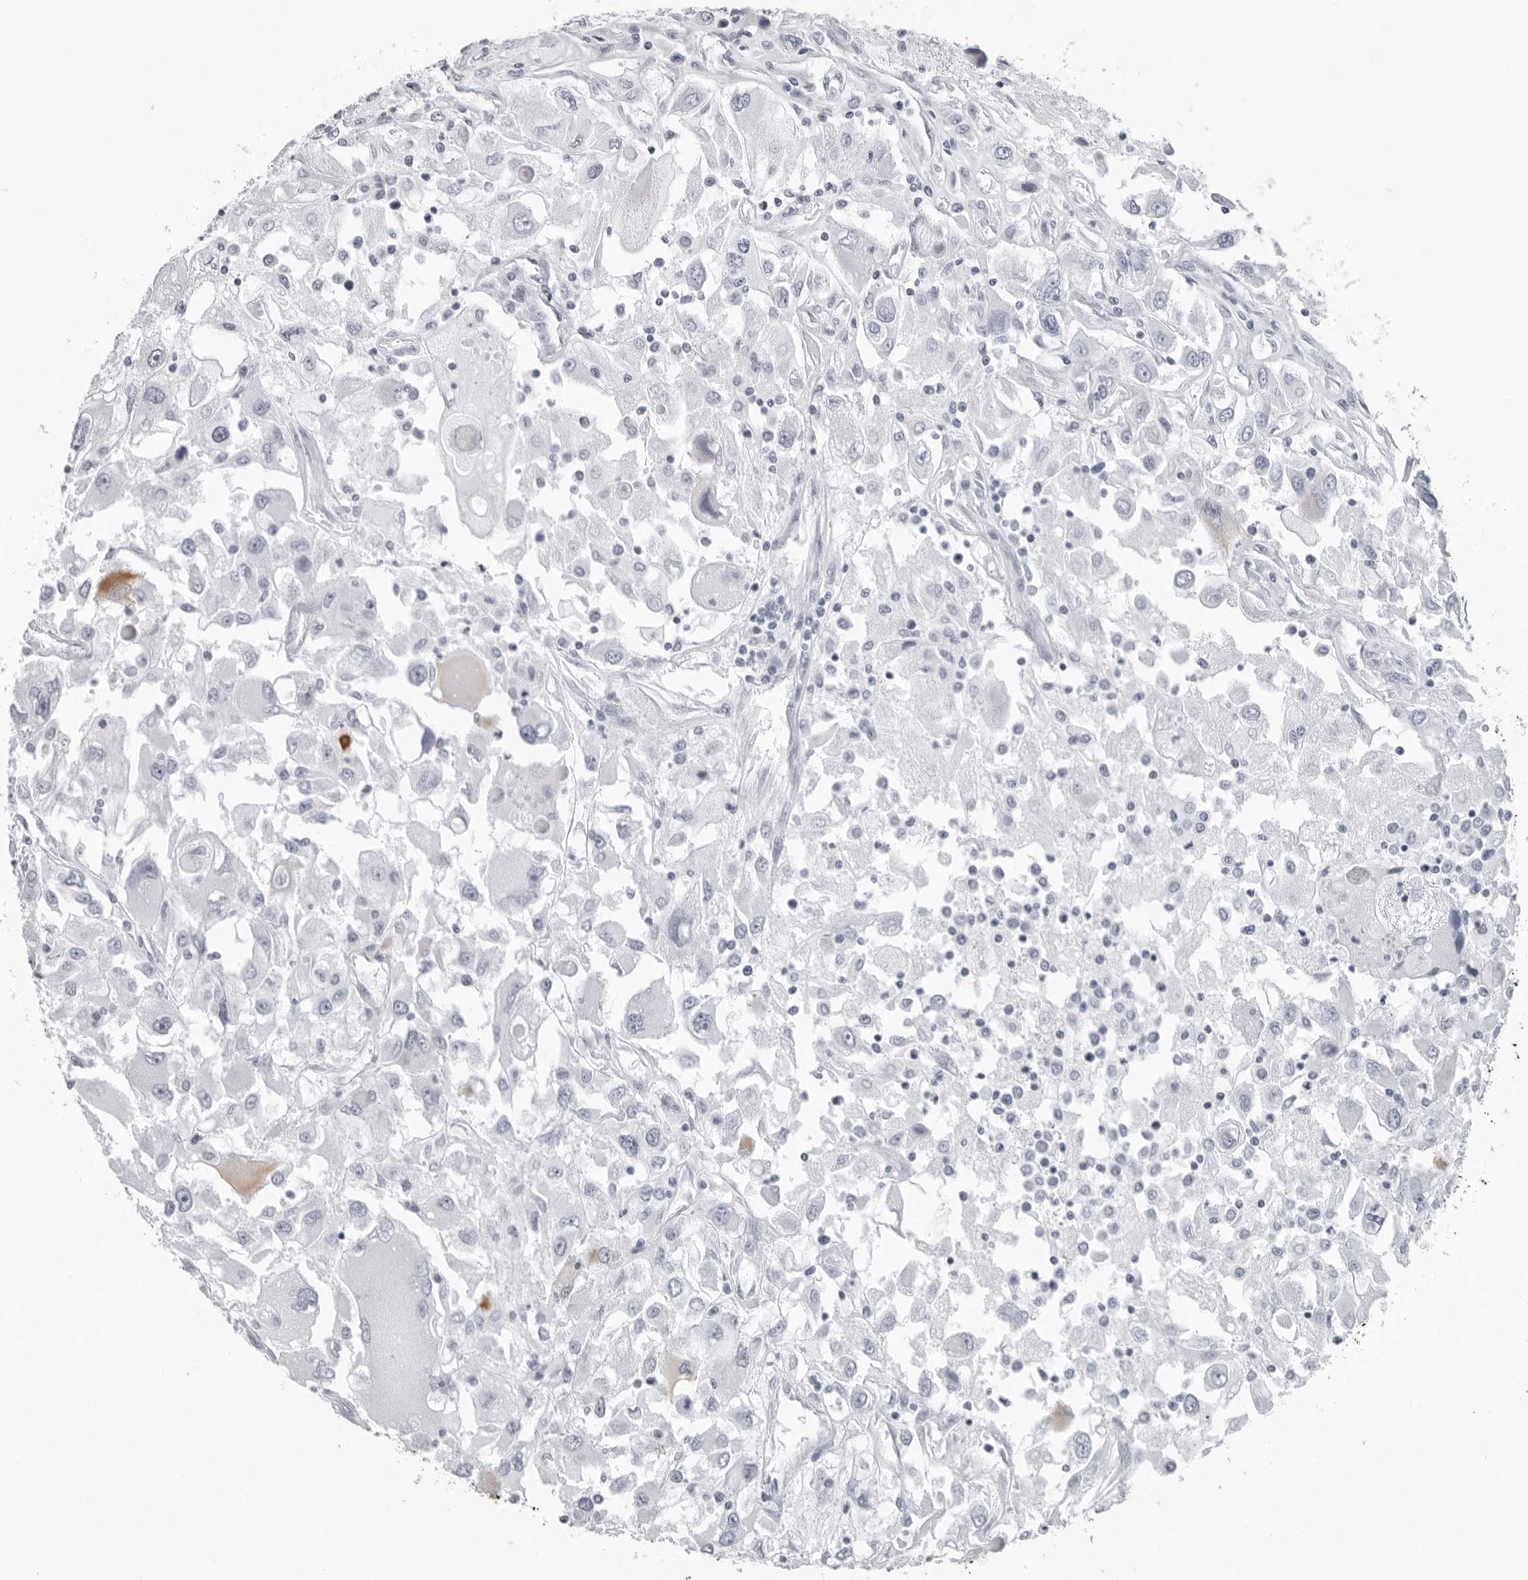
{"staining": {"intensity": "negative", "quantity": "none", "location": "none"}, "tissue": "renal cancer", "cell_type": "Tumor cells", "image_type": "cancer", "snomed": [{"axis": "morphology", "description": "Adenocarcinoma, NOS"}, {"axis": "topography", "description": "Kidney"}], "caption": "Adenocarcinoma (renal) stained for a protein using immunohistochemistry (IHC) shows no staining tumor cells.", "gene": "CCDC28B", "patient": {"sex": "female", "age": 52}}